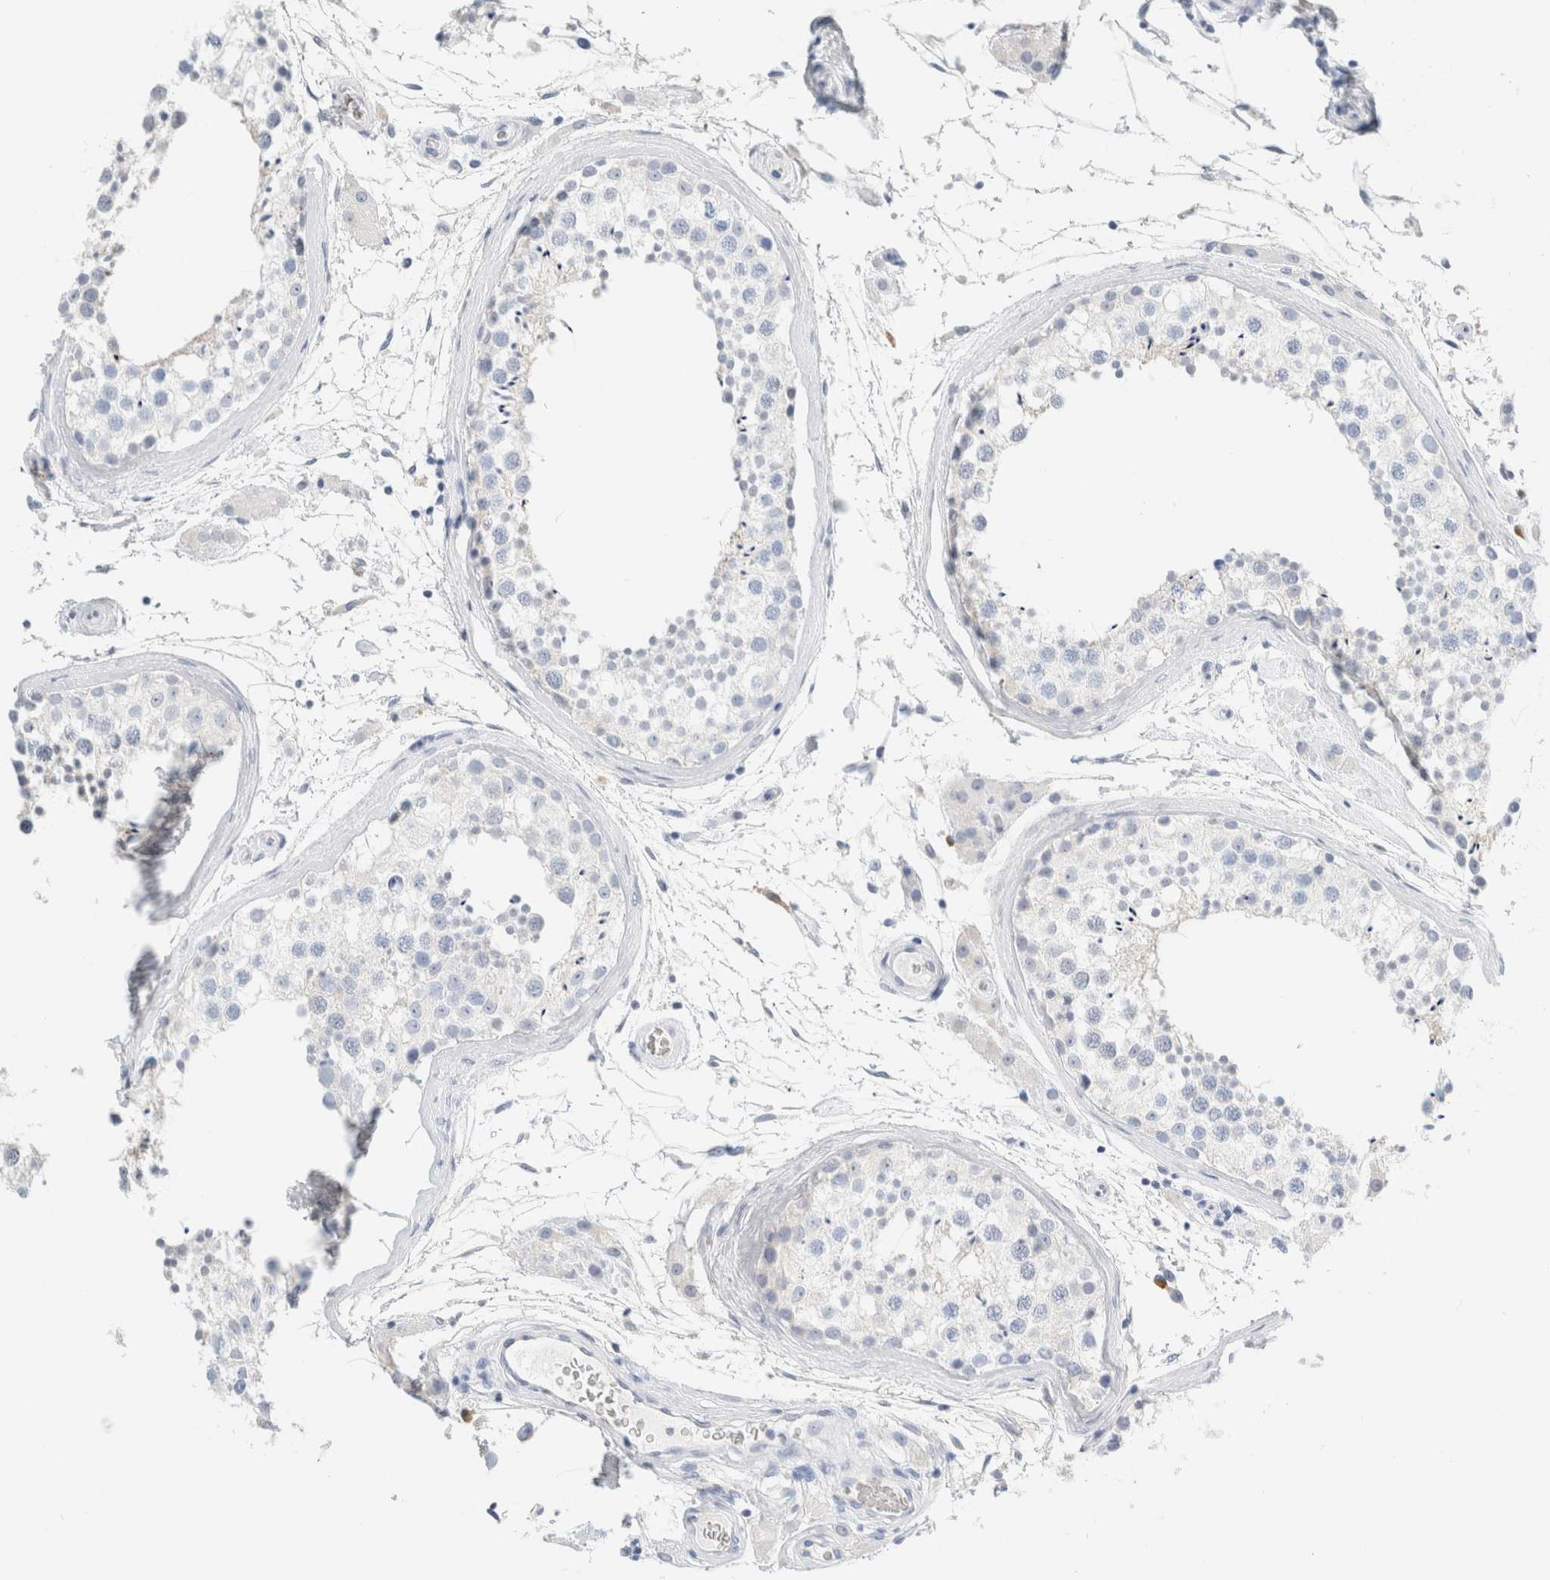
{"staining": {"intensity": "negative", "quantity": "none", "location": "none"}, "tissue": "testis", "cell_type": "Cells in seminiferous ducts", "image_type": "normal", "snomed": [{"axis": "morphology", "description": "Normal tissue, NOS"}, {"axis": "topography", "description": "Testis"}], "caption": "Immunohistochemistry (IHC) micrograph of unremarkable testis: human testis stained with DAB displays no significant protein positivity in cells in seminiferous ducts. The staining is performed using DAB brown chromogen with nuclei counter-stained in using hematoxylin.", "gene": "ARG1", "patient": {"sex": "male", "age": 46}}